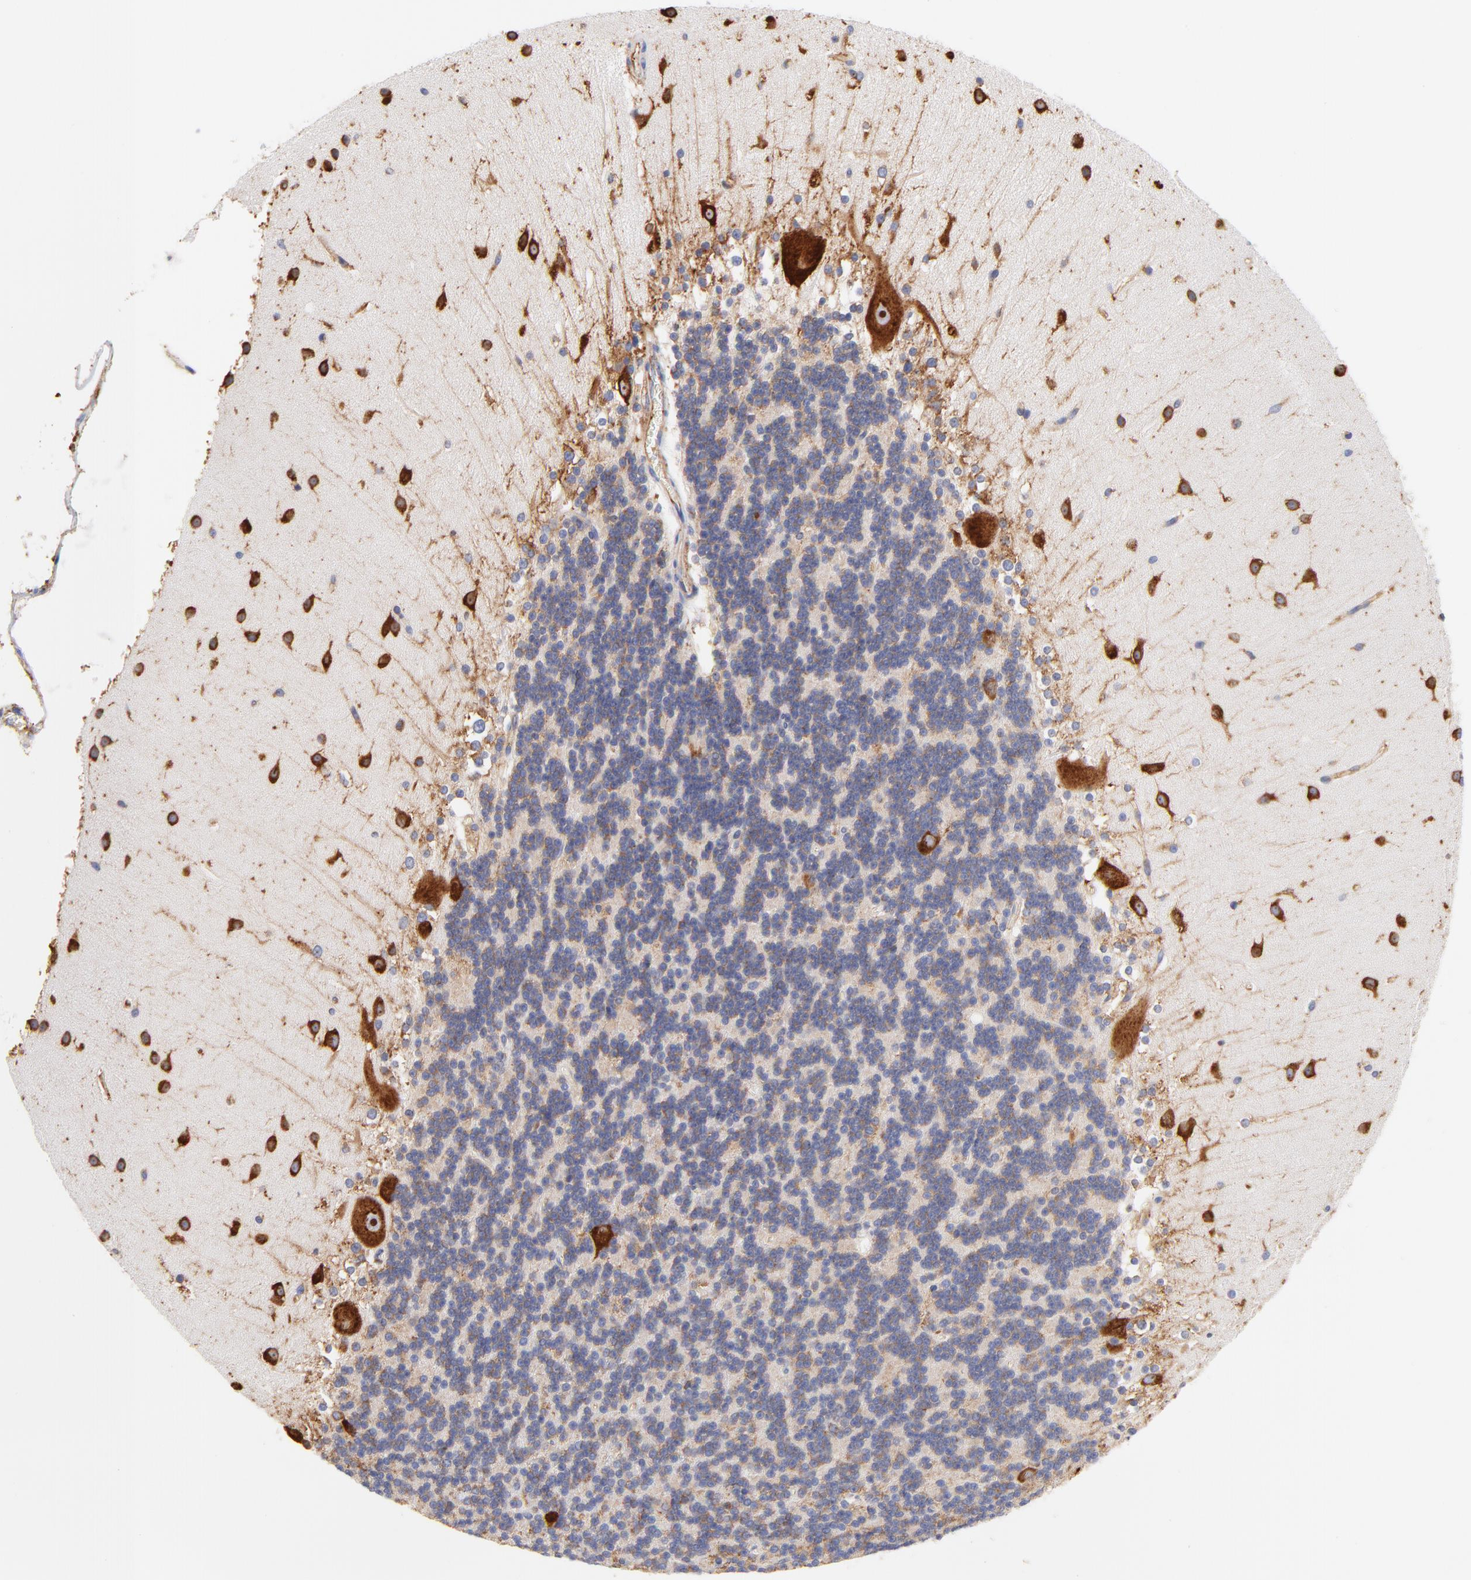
{"staining": {"intensity": "weak", "quantity": "25%-75%", "location": "cytoplasmic/membranous"}, "tissue": "cerebellum", "cell_type": "Cells in granular layer", "image_type": "normal", "snomed": [{"axis": "morphology", "description": "Normal tissue, NOS"}, {"axis": "topography", "description": "Cerebellum"}], "caption": "IHC staining of normal cerebellum, which reveals low levels of weak cytoplasmic/membranous positivity in approximately 25%-75% of cells in granular layer indicating weak cytoplasmic/membranous protein staining. The staining was performed using DAB (3,3'-diaminobenzidine) (brown) for protein detection and nuclei were counterstained in hematoxylin (blue).", "gene": "RPL27", "patient": {"sex": "female", "age": 19}}